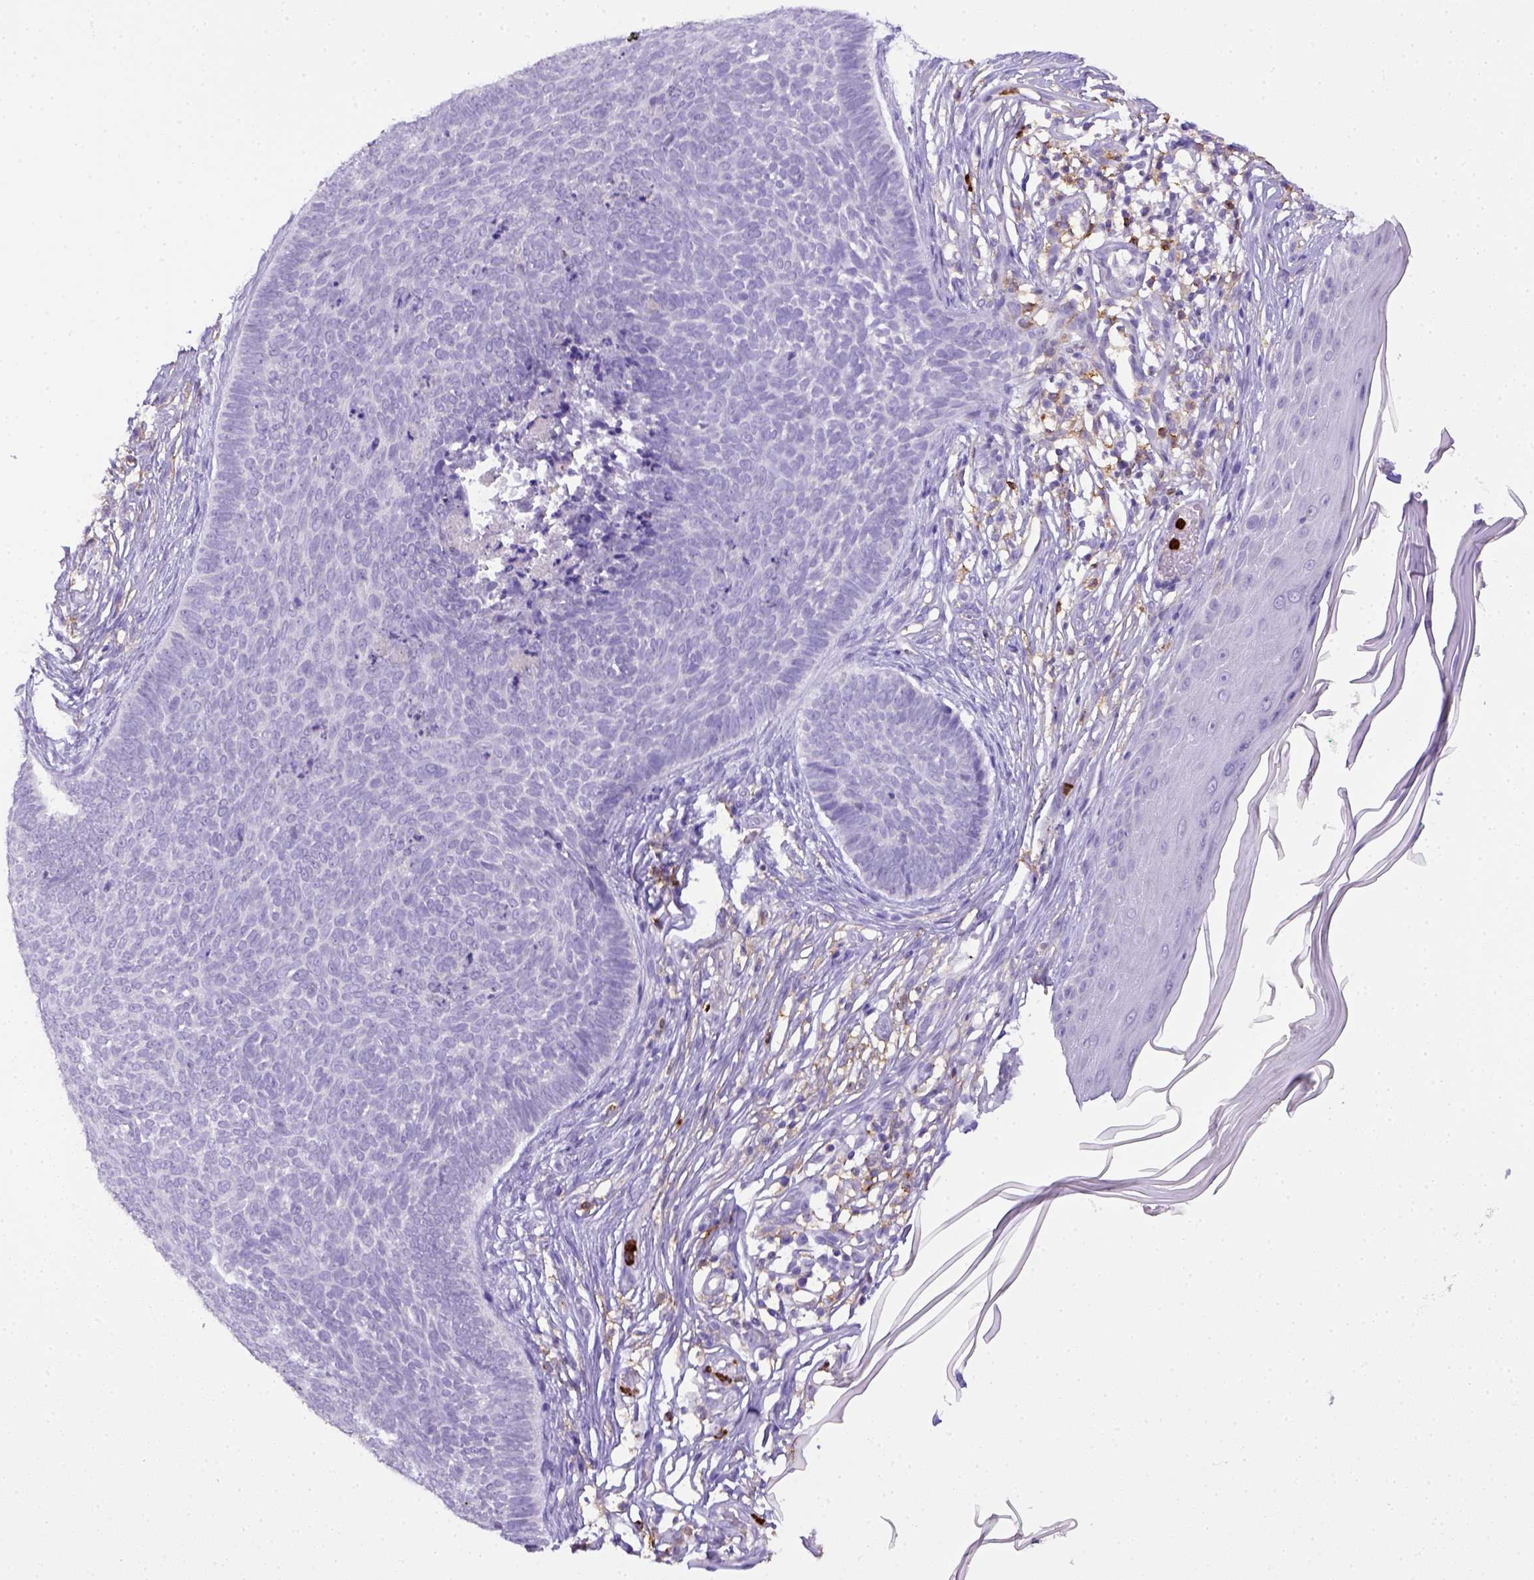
{"staining": {"intensity": "negative", "quantity": "none", "location": "none"}, "tissue": "skin cancer", "cell_type": "Tumor cells", "image_type": "cancer", "snomed": [{"axis": "morphology", "description": "Basal cell carcinoma"}, {"axis": "topography", "description": "Skin"}], "caption": "Immunohistochemistry of basal cell carcinoma (skin) exhibits no expression in tumor cells. (DAB (3,3'-diaminobenzidine) IHC visualized using brightfield microscopy, high magnification).", "gene": "ITGAM", "patient": {"sex": "male", "age": 85}}